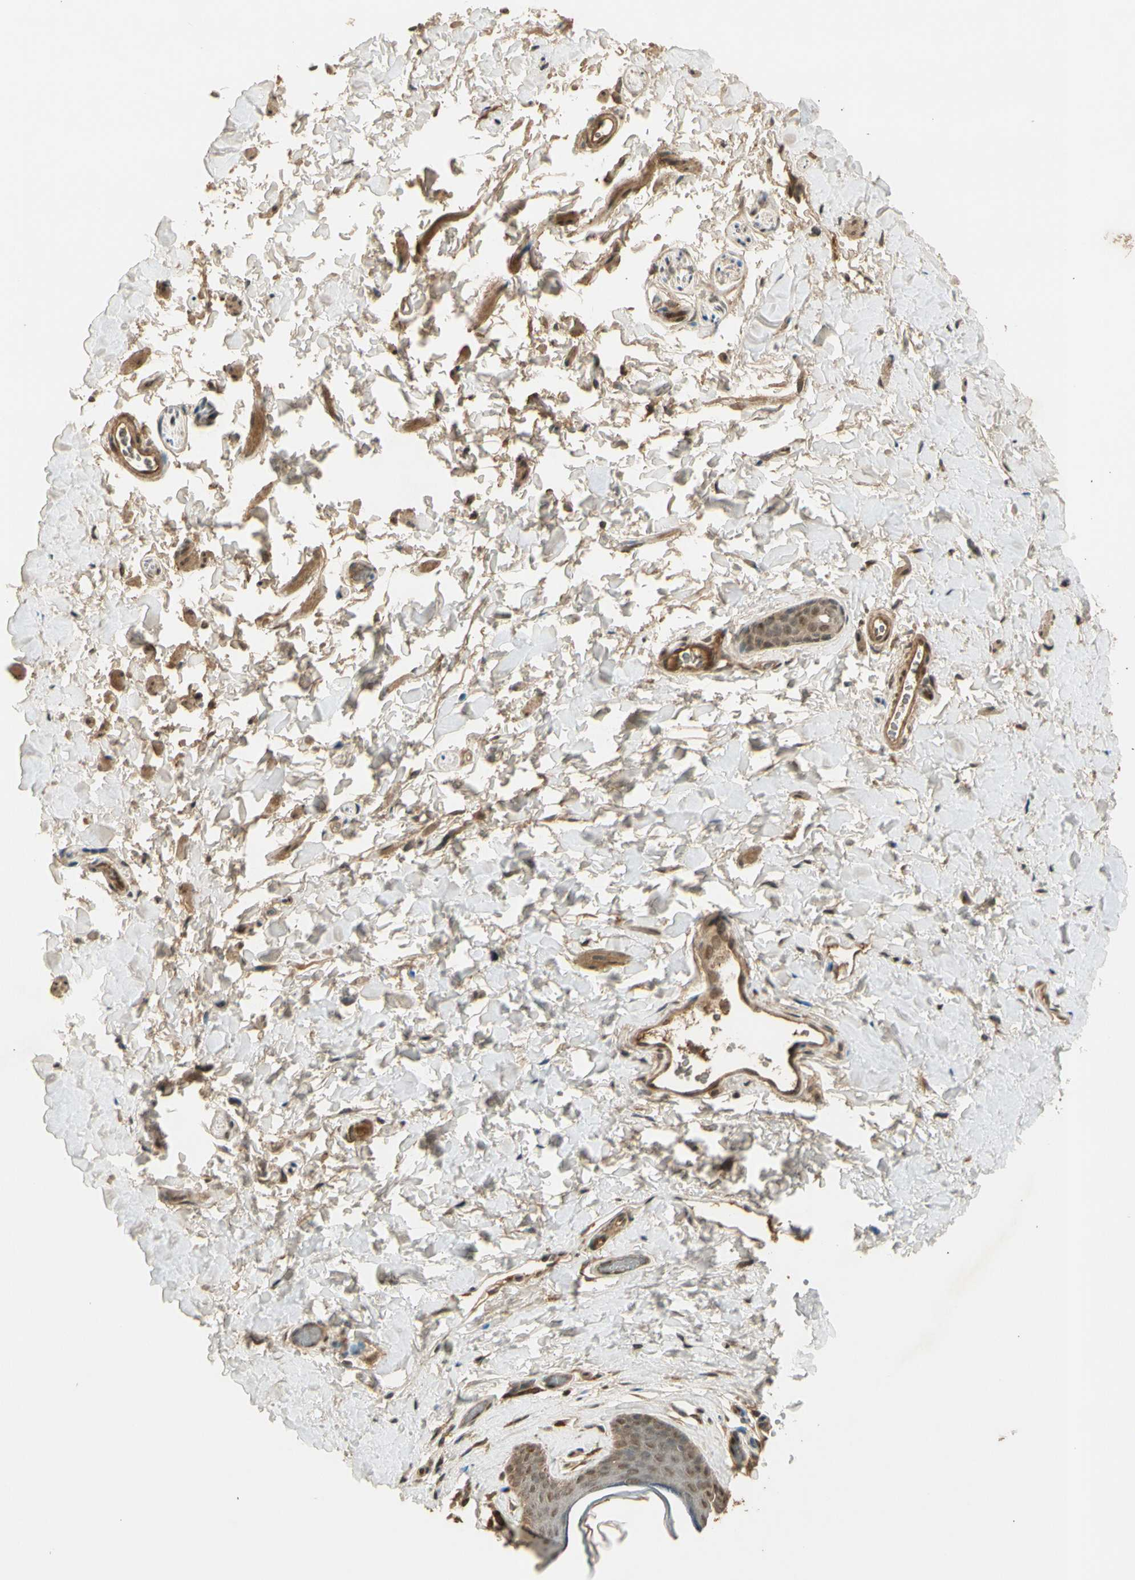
{"staining": {"intensity": "moderate", "quantity": ">75%", "location": "cytoplasmic/membranous,nuclear"}, "tissue": "skin", "cell_type": "Epidermal cells", "image_type": "normal", "snomed": [{"axis": "morphology", "description": "Normal tissue, NOS"}, {"axis": "morphology", "description": "Inflammation, NOS"}, {"axis": "topography", "description": "Vulva"}], "caption": "The micrograph shows immunohistochemical staining of benign skin. There is moderate cytoplasmic/membranous,nuclear staining is identified in about >75% of epidermal cells.", "gene": "GMEB2", "patient": {"sex": "female", "age": 84}}